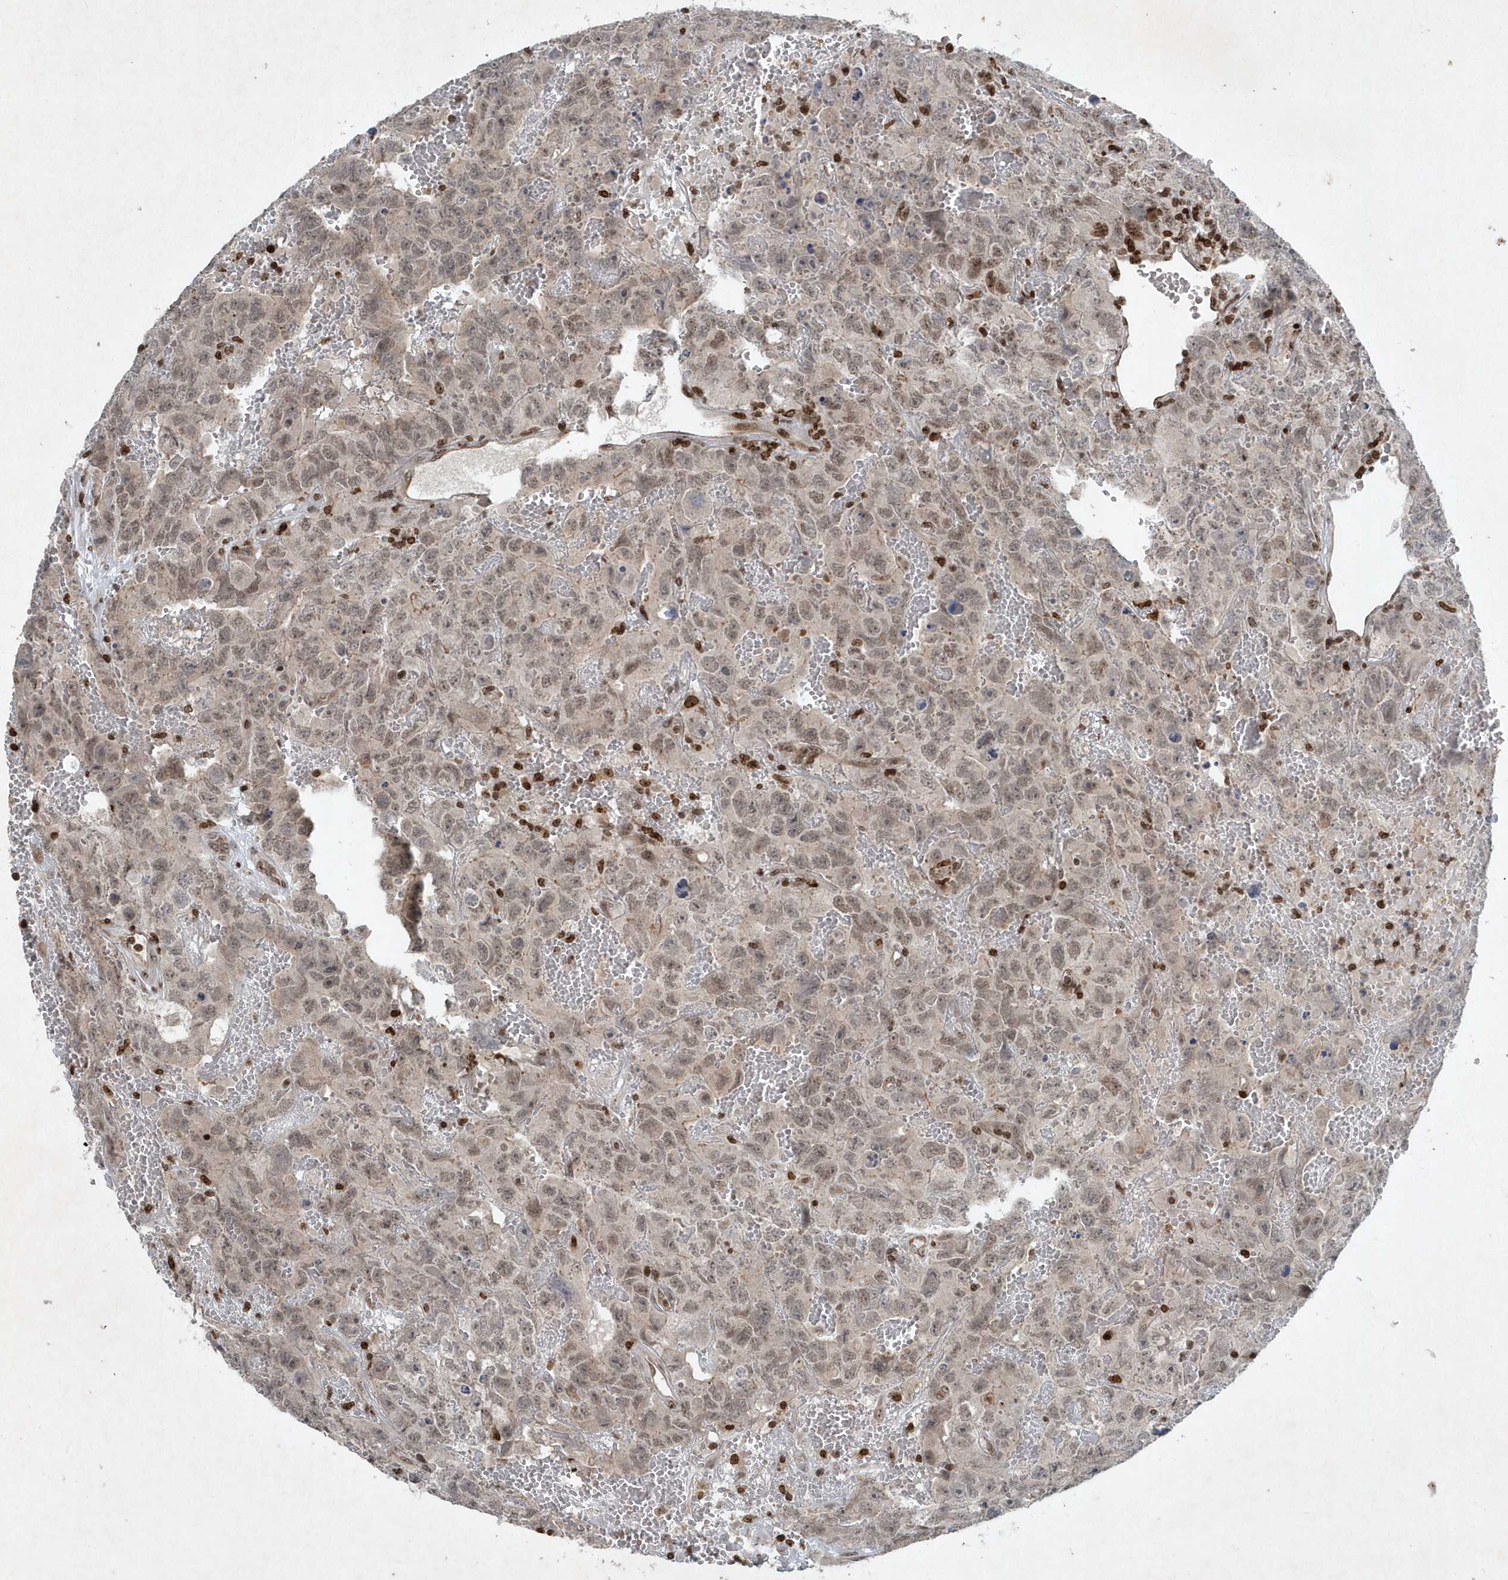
{"staining": {"intensity": "weak", "quantity": ">75%", "location": "nuclear"}, "tissue": "testis cancer", "cell_type": "Tumor cells", "image_type": "cancer", "snomed": [{"axis": "morphology", "description": "Carcinoma, Embryonal, NOS"}, {"axis": "topography", "description": "Testis"}], "caption": "Testis embryonal carcinoma stained with IHC displays weak nuclear staining in approximately >75% of tumor cells. The staining was performed using DAB (3,3'-diaminobenzidine) to visualize the protein expression in brown, while the nuclei were stained in blue with hematoxylin (Magnification: 20x).", "gene": "QTRT2", "patient": {"sex": "male", "age": 45}}